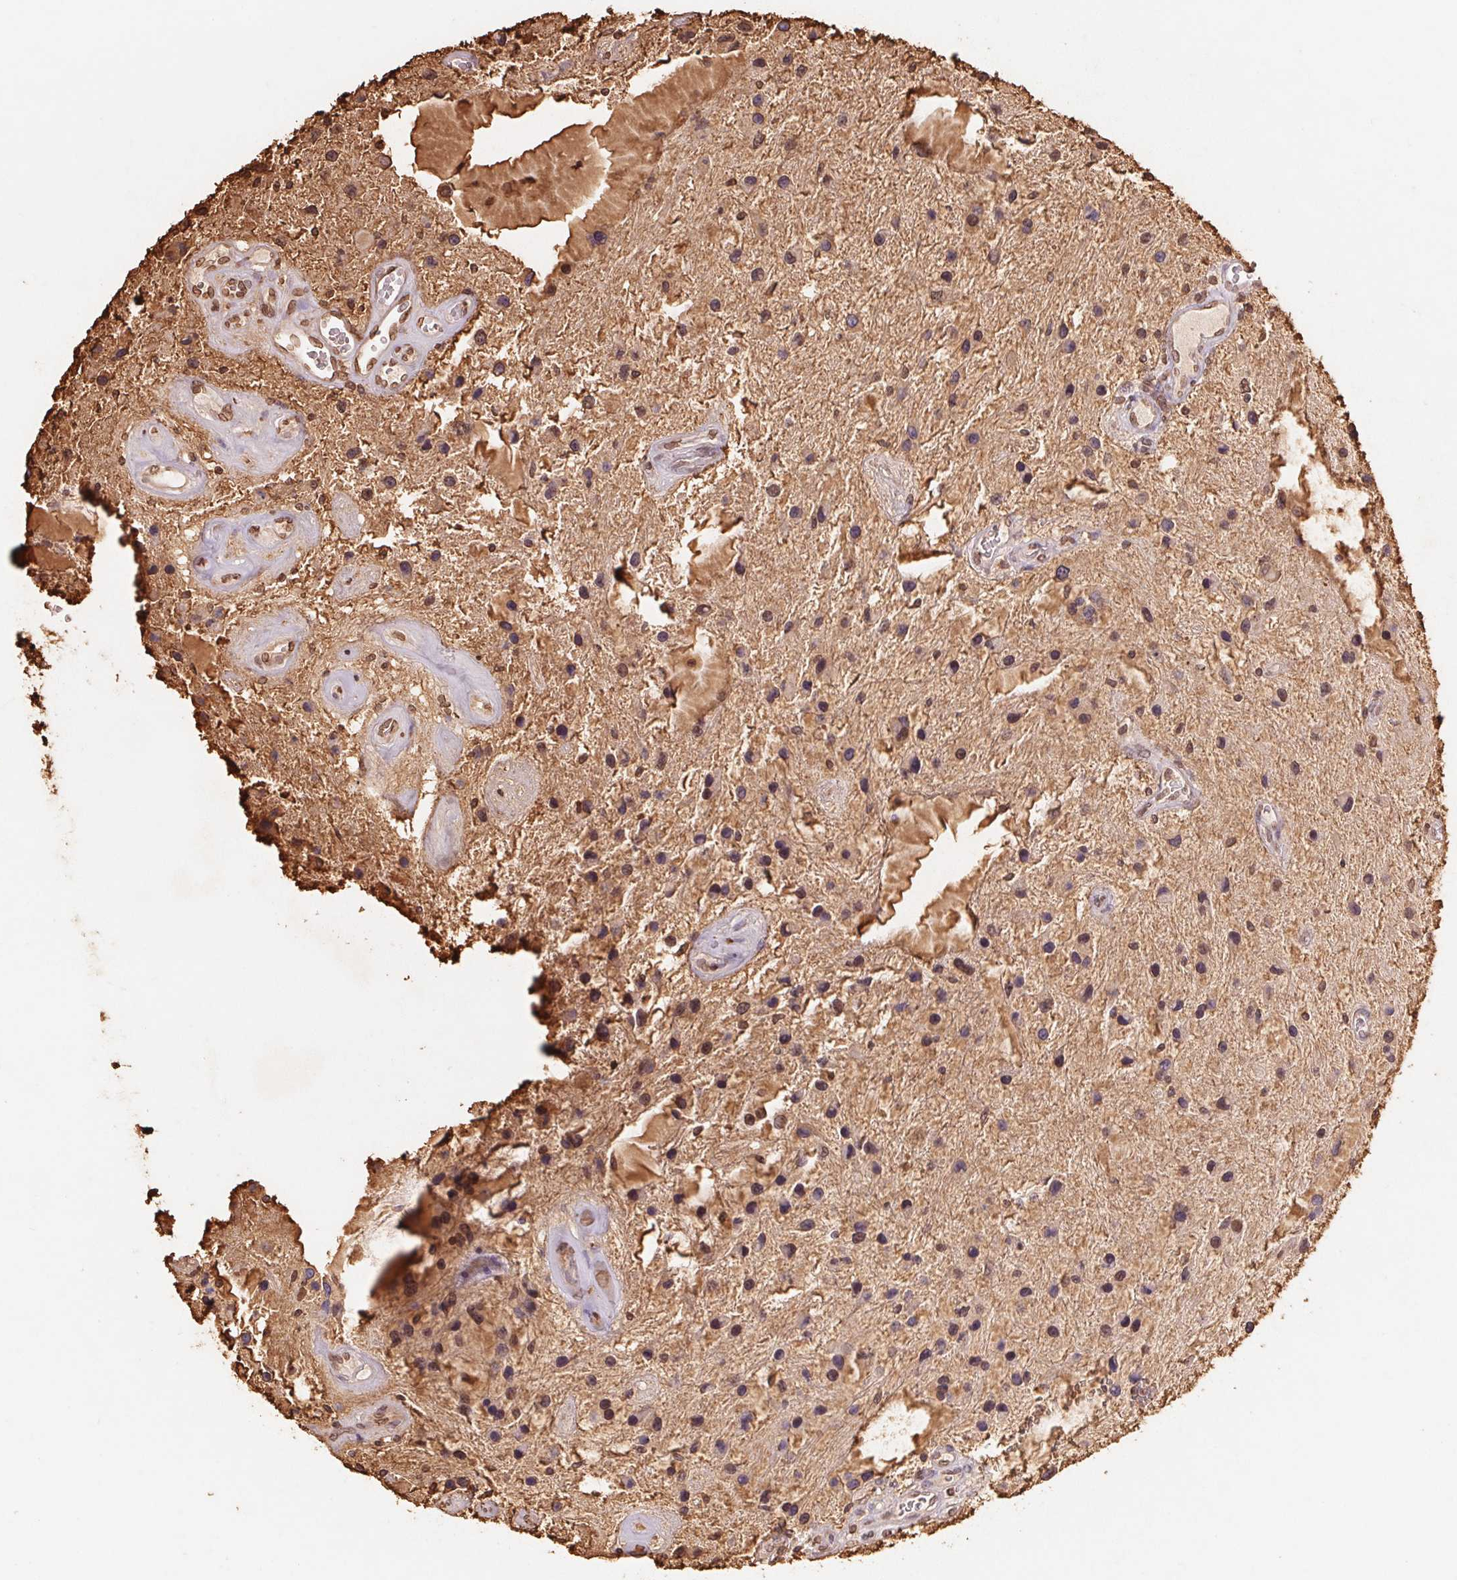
{"staining": {"intensity": "weak", "quantity": "25%-75%", "location": "cytoplasmic/membranous"}, "tissue": "glioma", "cell_type": "Tumor cells", "image_type": "cancer", "snomed": [{"axis": "morphology", "description": "Glioma, malignant, Low grade"}, {"axis": "topography", "description": "Cerebellum"}], "caption": "This micrograph shows low-grade glioma (malignant) stained with IHC to label a protein in brown. The cytoplasmic/membranous of tumor cells show weak positivity for the protein. Nuclei are counter-stained blue.", "gene": "KIF26A", "patient": {"sex": "female", "age": 14}}